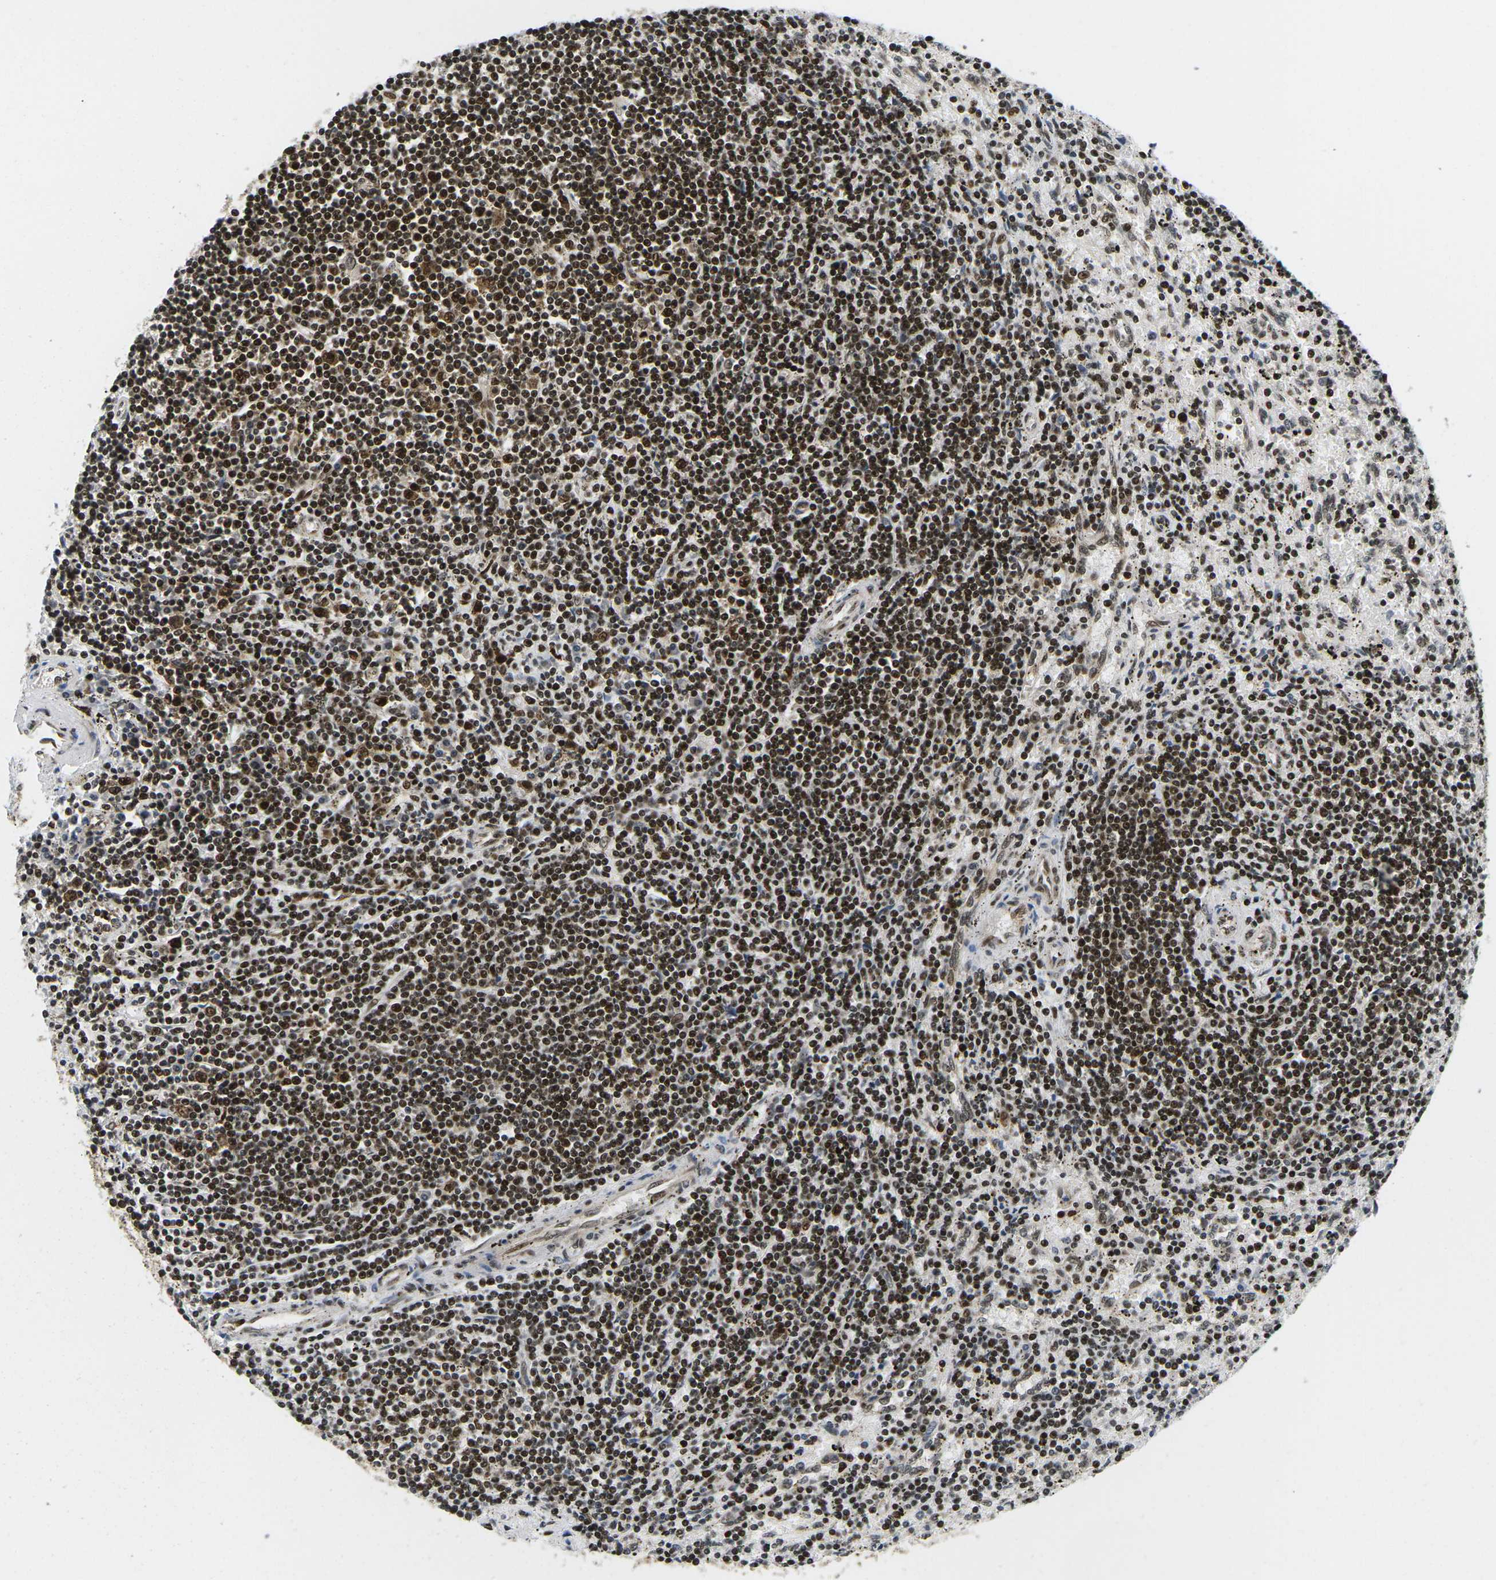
{"staining": {"intensity": "strong", "quantity": ">75%", "location": "nuclear"}, "tissue": "lymphoma", "cell_type": "Tumor cells", "image_type": "cancer", "snomed": [{"axis": "morphology", "description": "Malignant lymphoma, non-Hodgkin's type, Low grade"}, {"axis": "topography", "description": "Spleen"}], "caption": "Tumor cells show high levels of strong nuclear positivity in approximately >75% of cells in human lymphoma. (Stains: DAB (3,3'-diaminobenzidine) in brown, nuclei in blue, Microscopy: brightfield microscopy at high magnification).", "gene": "CELF1", "patient": {"sex": "male", "age": 76}}